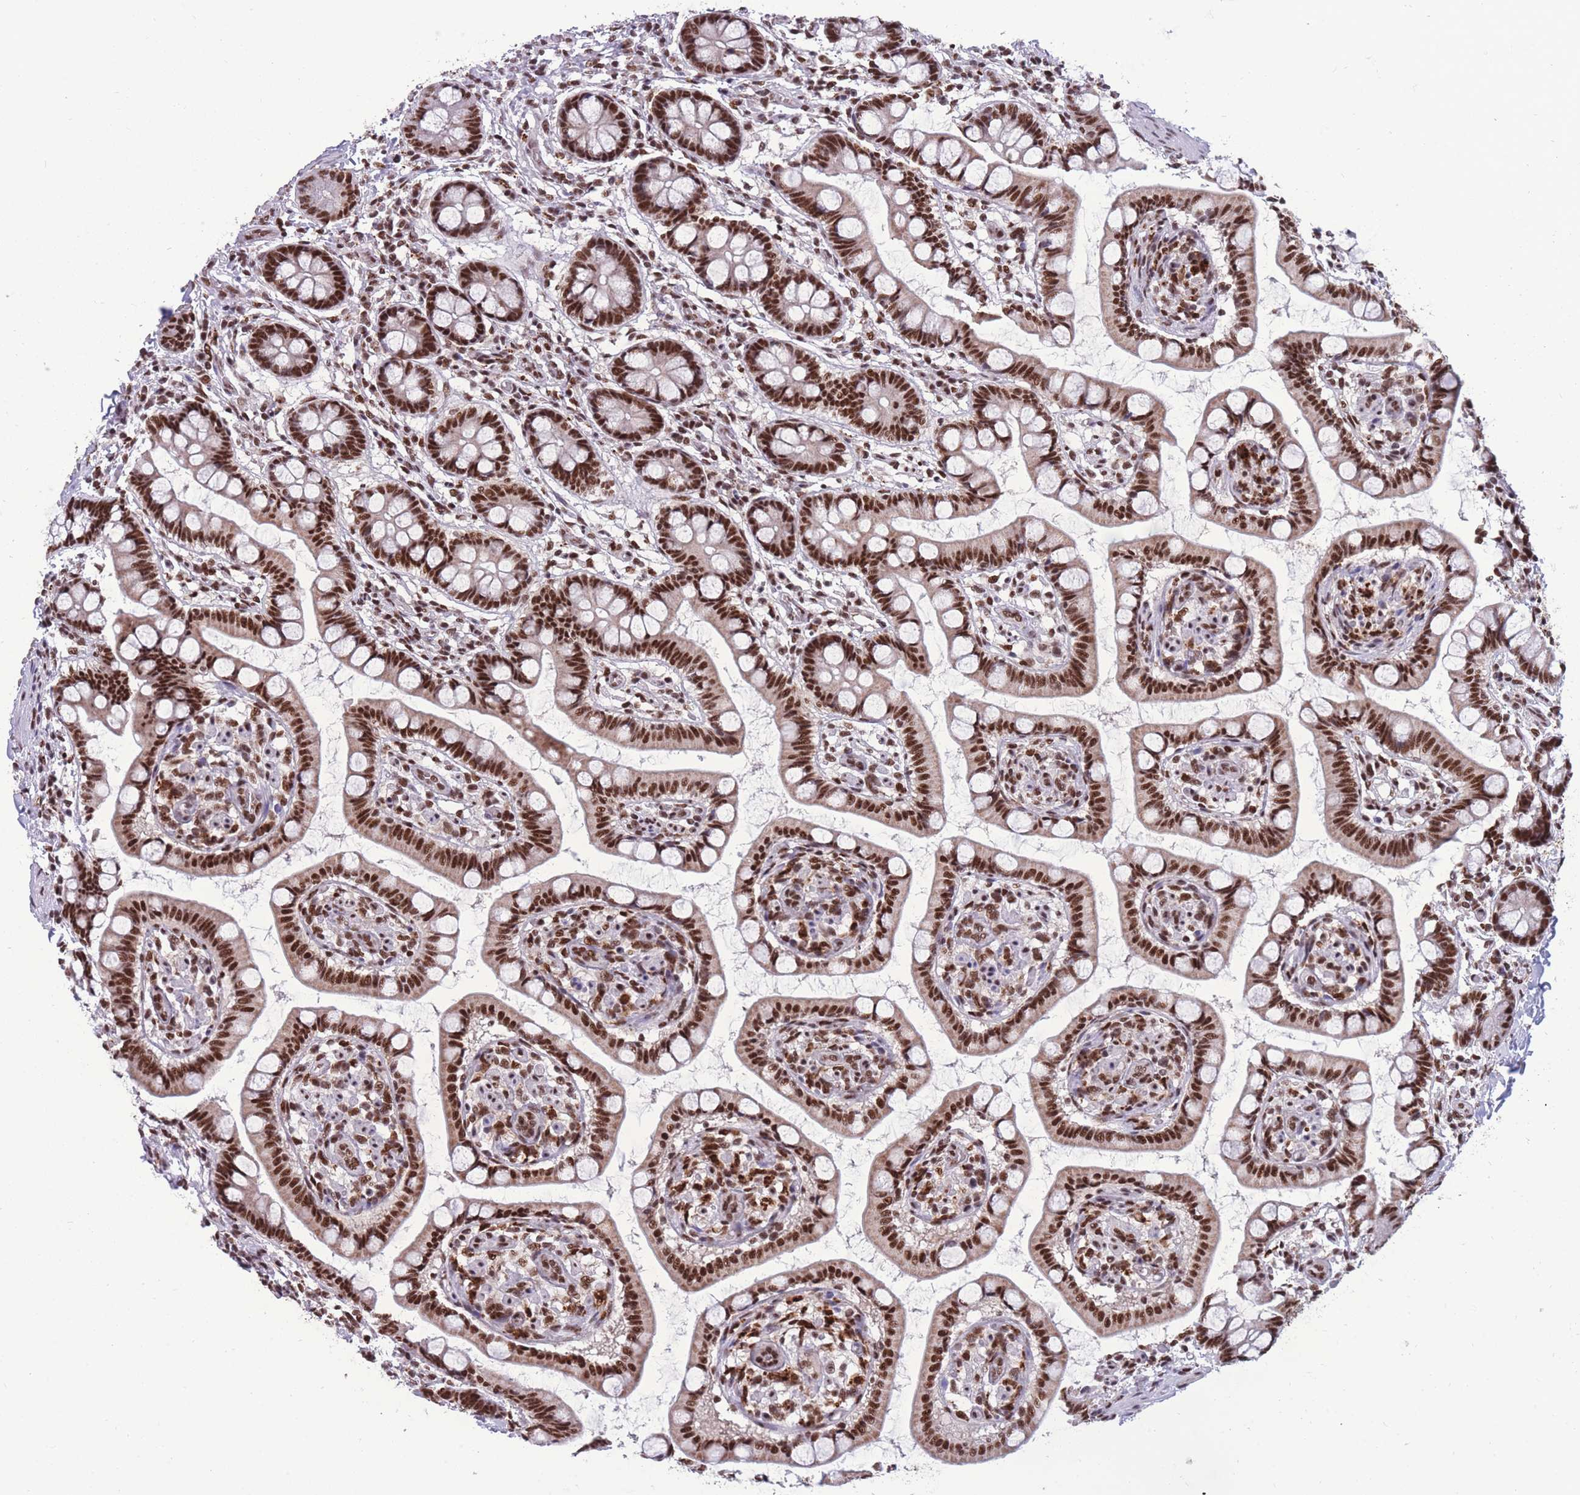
{"staining": {"intensity": "strong", "quantity": ">75%", "location": "nuclear"}, "tissue": "small intestine", "cell_type": "Glandular cells", "image_type": "normal", "snomed": [{"axis": "morphology", "description": "Normal tissue, NOS"}, {"axis": "topography", "description": "Small intestine"}], "caption": "DAB (3,3'-diaminobenzidine) immunohistochemical staining of benign human small intestine reveals strong nuclear protein expression in about >75% of glandular cells. Using DAB (brown) and hematoxylin (blue) stains, captured at high magnification using brightfield microscopy.", "gene": "PRPF19", "patient": {"sex": "male", "age": 52}}